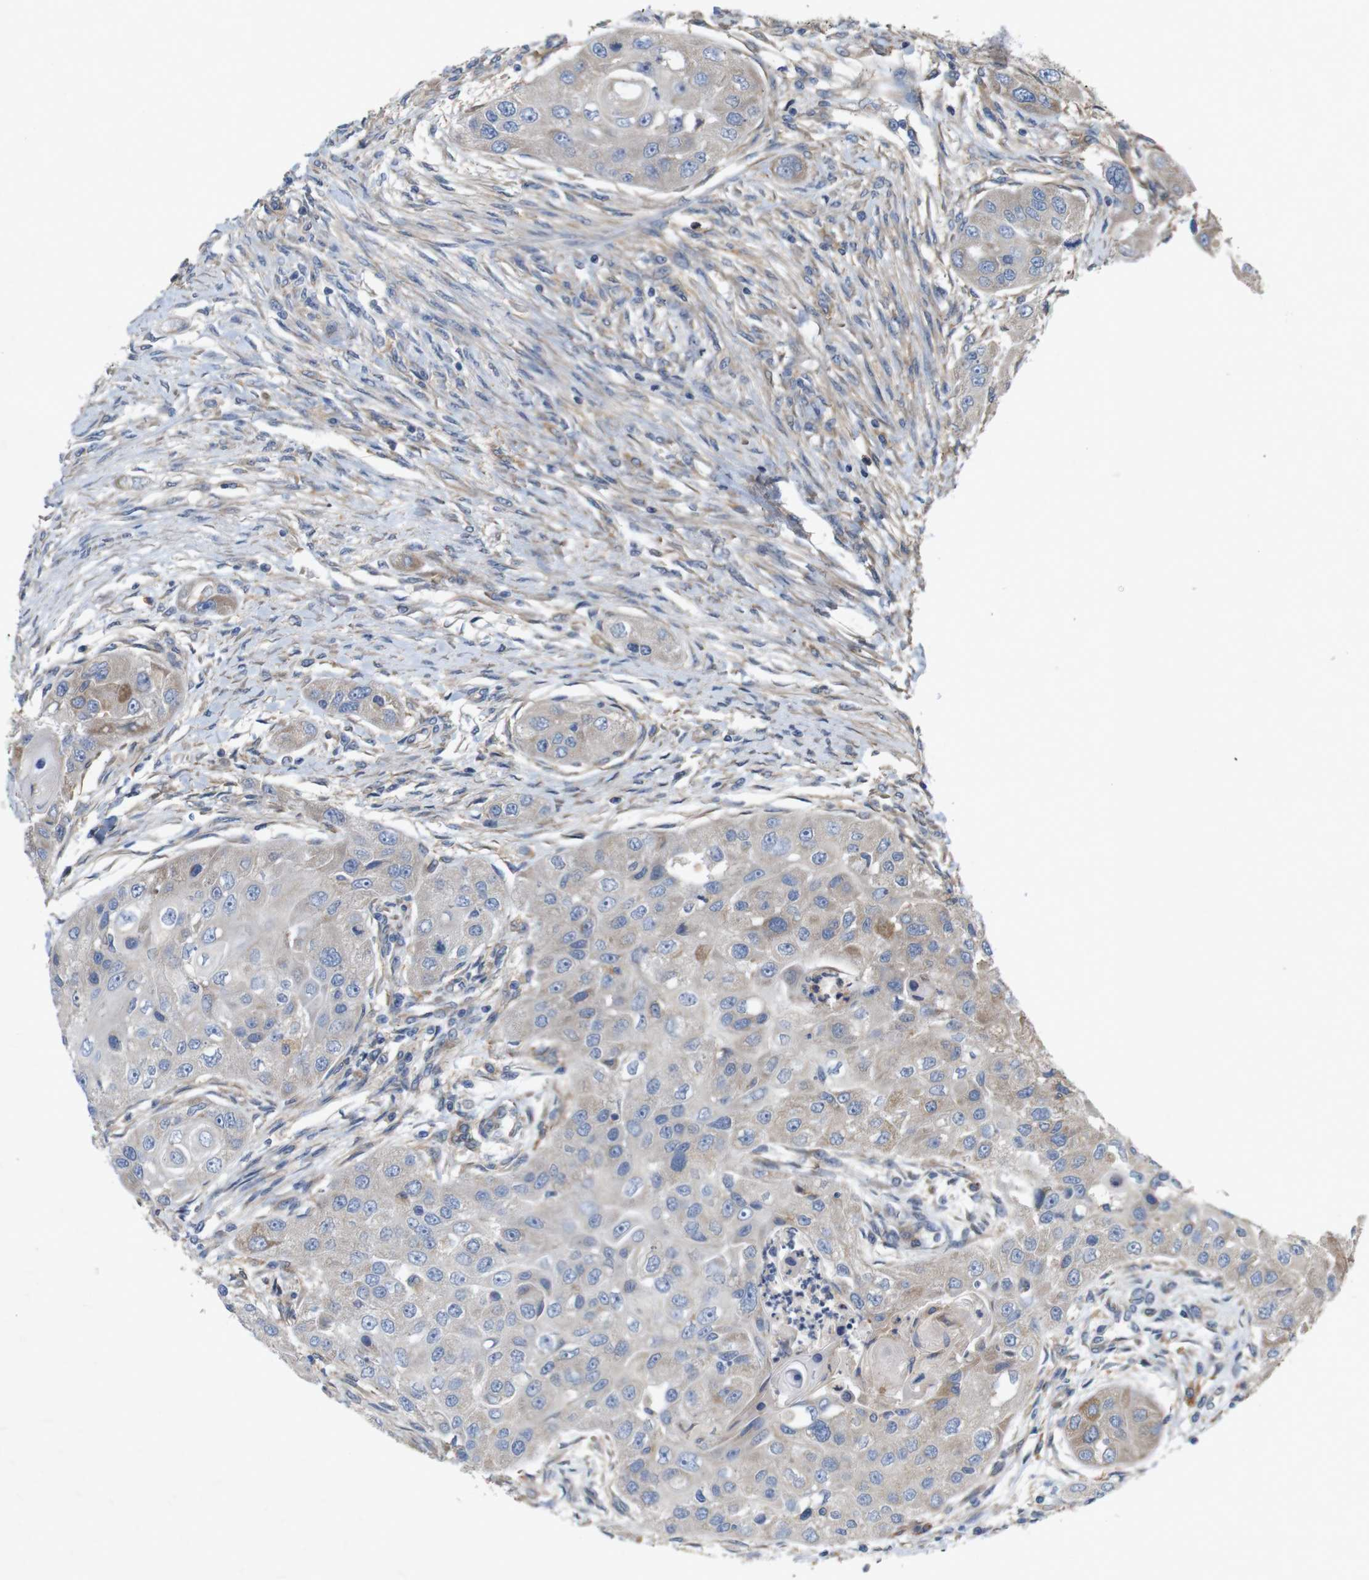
{"staining": {"intensity": "weak", "quantity": "<25%", "location": "cytoplasmic/membranous"}, "tissue": "head and neck cancer", "cell_type": "Tumor cells", "image_type": "cancer", "snomed": [{"axis": "morphology", "description": "Normal tissue, NOS"}, {"axis": "morphology", "description": "Squamous cell carcinoma, NOS"}, {"axis": "topography", "description": "Skeletal muscle"}, {"axis": "topography", "description": "Head-Neck"}], "caption": "Immunohistochemistry (IHC) micrograph of neoplastic tissue: human head and neck cancer stained with DAB (3,3'-diaminobenzidine) demonstrates no significant protein positivity in tumor cells.", "gene": "SIGLEC8", "patient": {"sex": "male", "age": 51}}